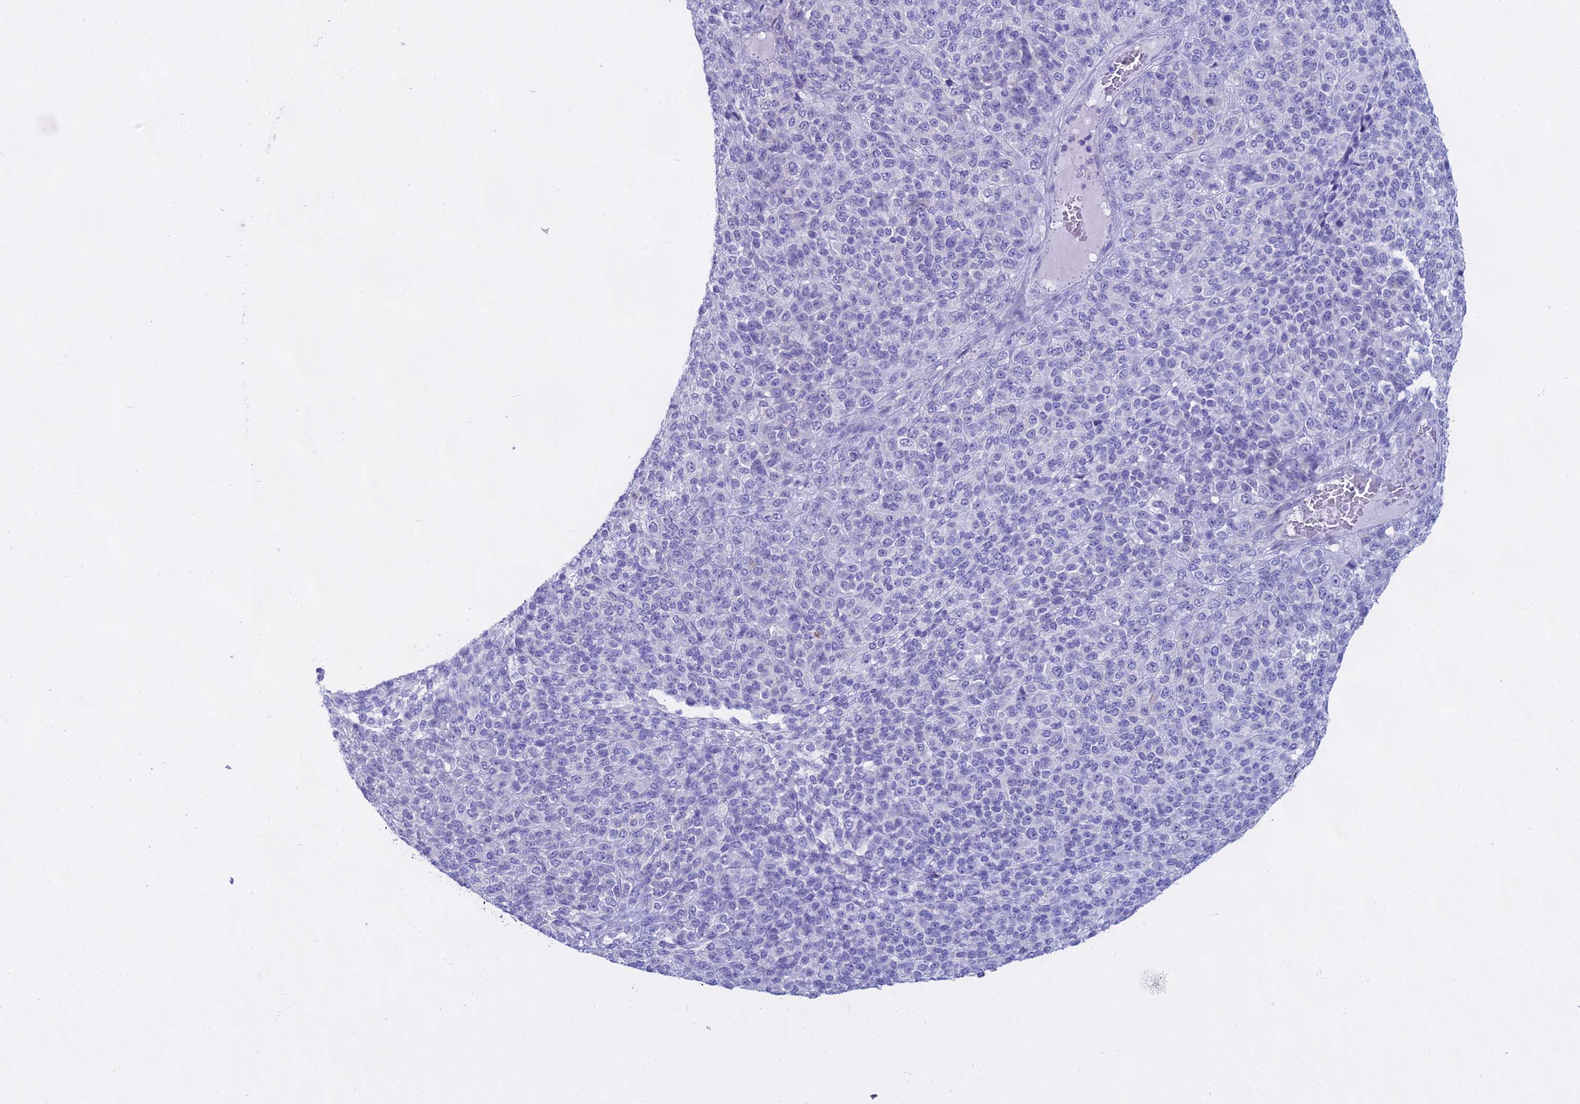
{"staining": {"intensity": "negative", "quantity": "none", "location": "none"}, "tissue": "melanoma", "cell_type": "Tumor cells", "image_type": "cancer", "snomed": [{"axis": "morphology", "description": "Malignant melanoma, Metastatic site"}, {"axis": "topography", "description": "Brain"}], "caption": "The image exhibits no staining of tumor cells in malignant melanoma (metastatic site).", "gene": "CGB2", "patient": {"sex": "female", "age": 56}}